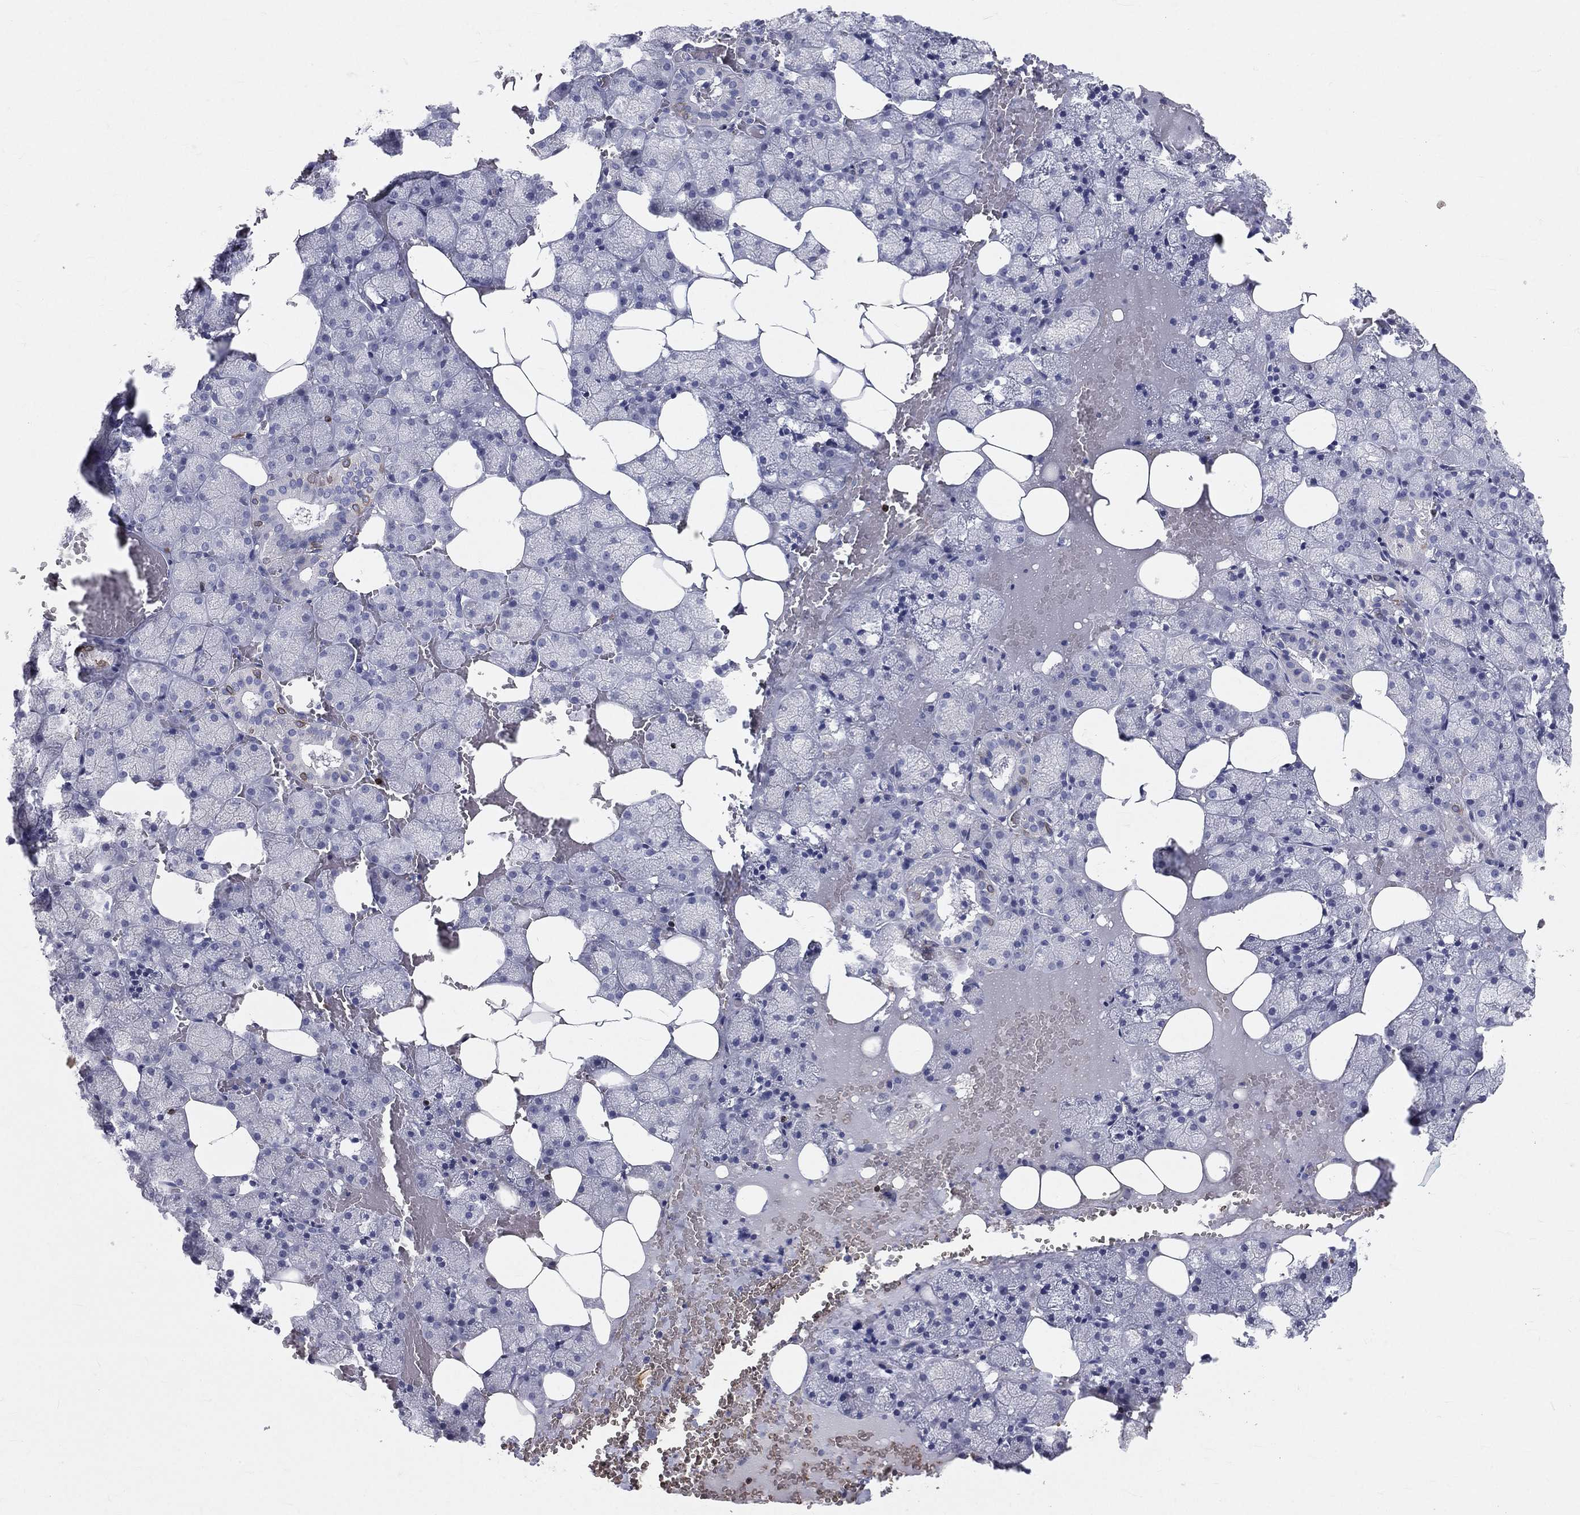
{"staining": {"intensity": "negative", "quantity": "none", "location": "none"}, "tissue": "salivary gland", "cell_type": "Glandular cells", "image_type": "normal", "snomed": [{"axis": "morphology", "description": "Normal tissue, NOS"}, {"axis": "topography", "description": "Salivary gland"}], "caption": "Immunohistochemical staining of unremarkable salivary gland demonstrates no significant expression in glandular cells. (DAB immunohistochemistry, high magnification).", "gene": "CTSW", "patient": {"sex": "male", "age": 38}}